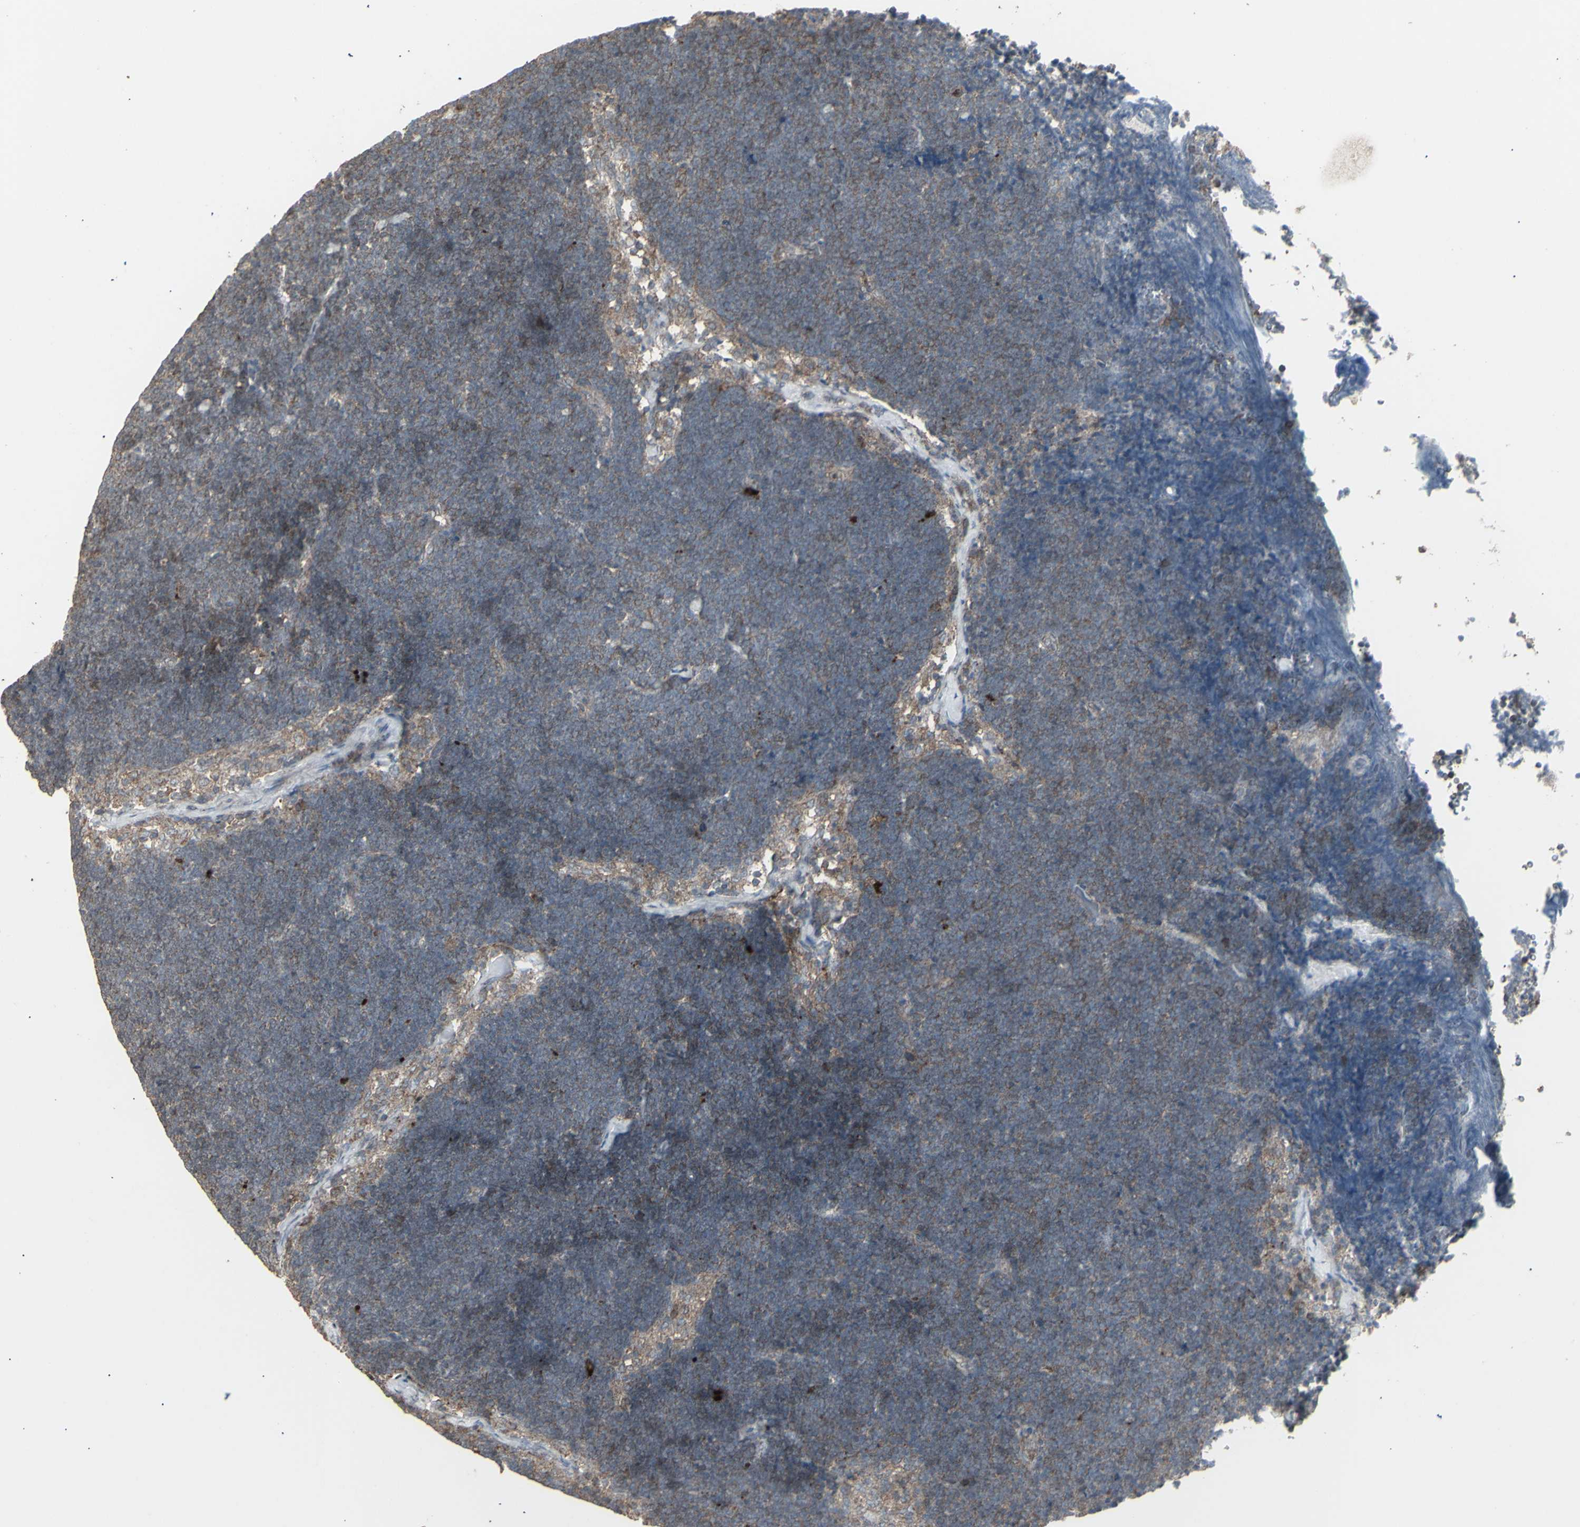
{"staining": {"intensity": "weak", "quantity": "25%-75%", "location": "cytoplasmic/membranous"}, "tissue": "lymph node", "cell_type": "Germinal center cells", "image_type": "normal", "snomed": [{"axis": "morphology", "description": "Normal tissue, NOS"}, {"axis": "topography", "description": "Lymph node"}], "caption": "Normal lymph node was stained to show a protein in brown. There is low levels of weak cytoplasmic/membranous expression in about 25%-75% of germinal center cells.", "gene": "RNASEL", "patient": {"sex": "male", "age": 63}}